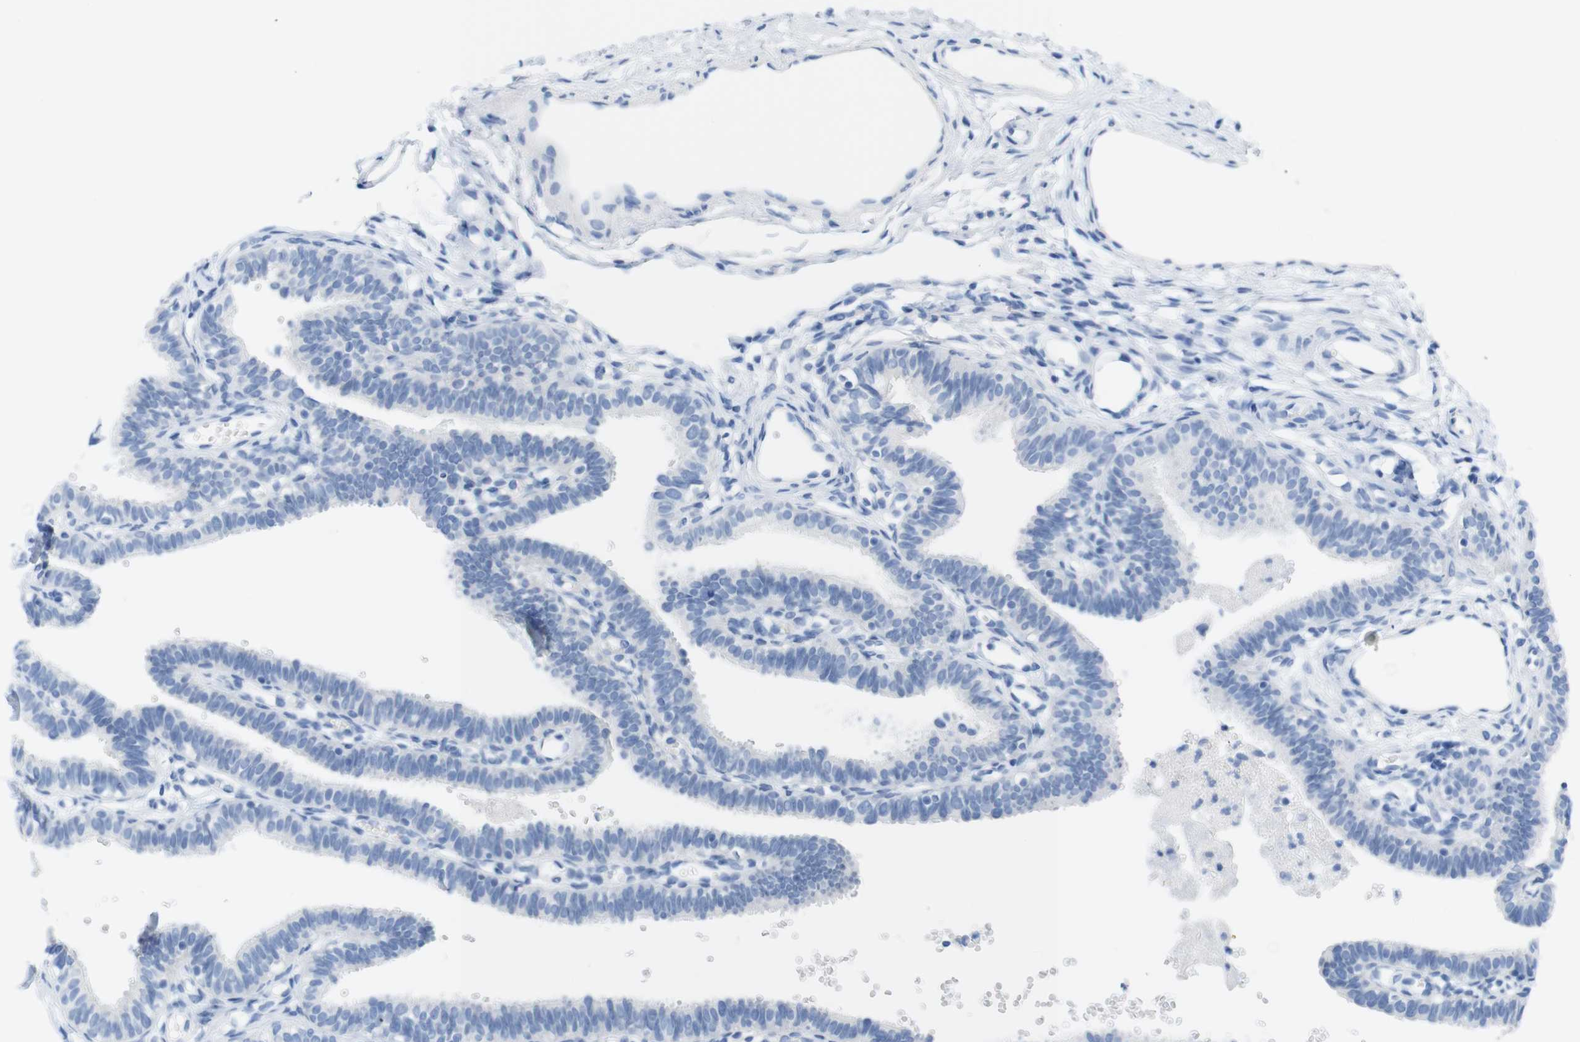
{"staining": {"intensity": "negative", "quantity": "none", "location": "none"}, "tissue": "fallopian tube", "cell_type": "Glandular cells", "image_type": "normal", "snomed": [{"axis": "morphology", "description": "Normal tissue, NOS"}, {"axis": "topography", "description": "Fallopian tube"}, {"axis": "topography", "description": "Placenta"}], "caption": "Immunohistochemistry (IHC) image of benign fallopian tube stained for a protein (brown), which demonstrates no staining in glandular cells. The staining was performed using DAB to visualize the protein expression in brown, while the nuclei were stained in blue with hematoxylin (Magnification: 20x).", "gene": "LAG3", "patient": {"sex": "female", "age": 34}}